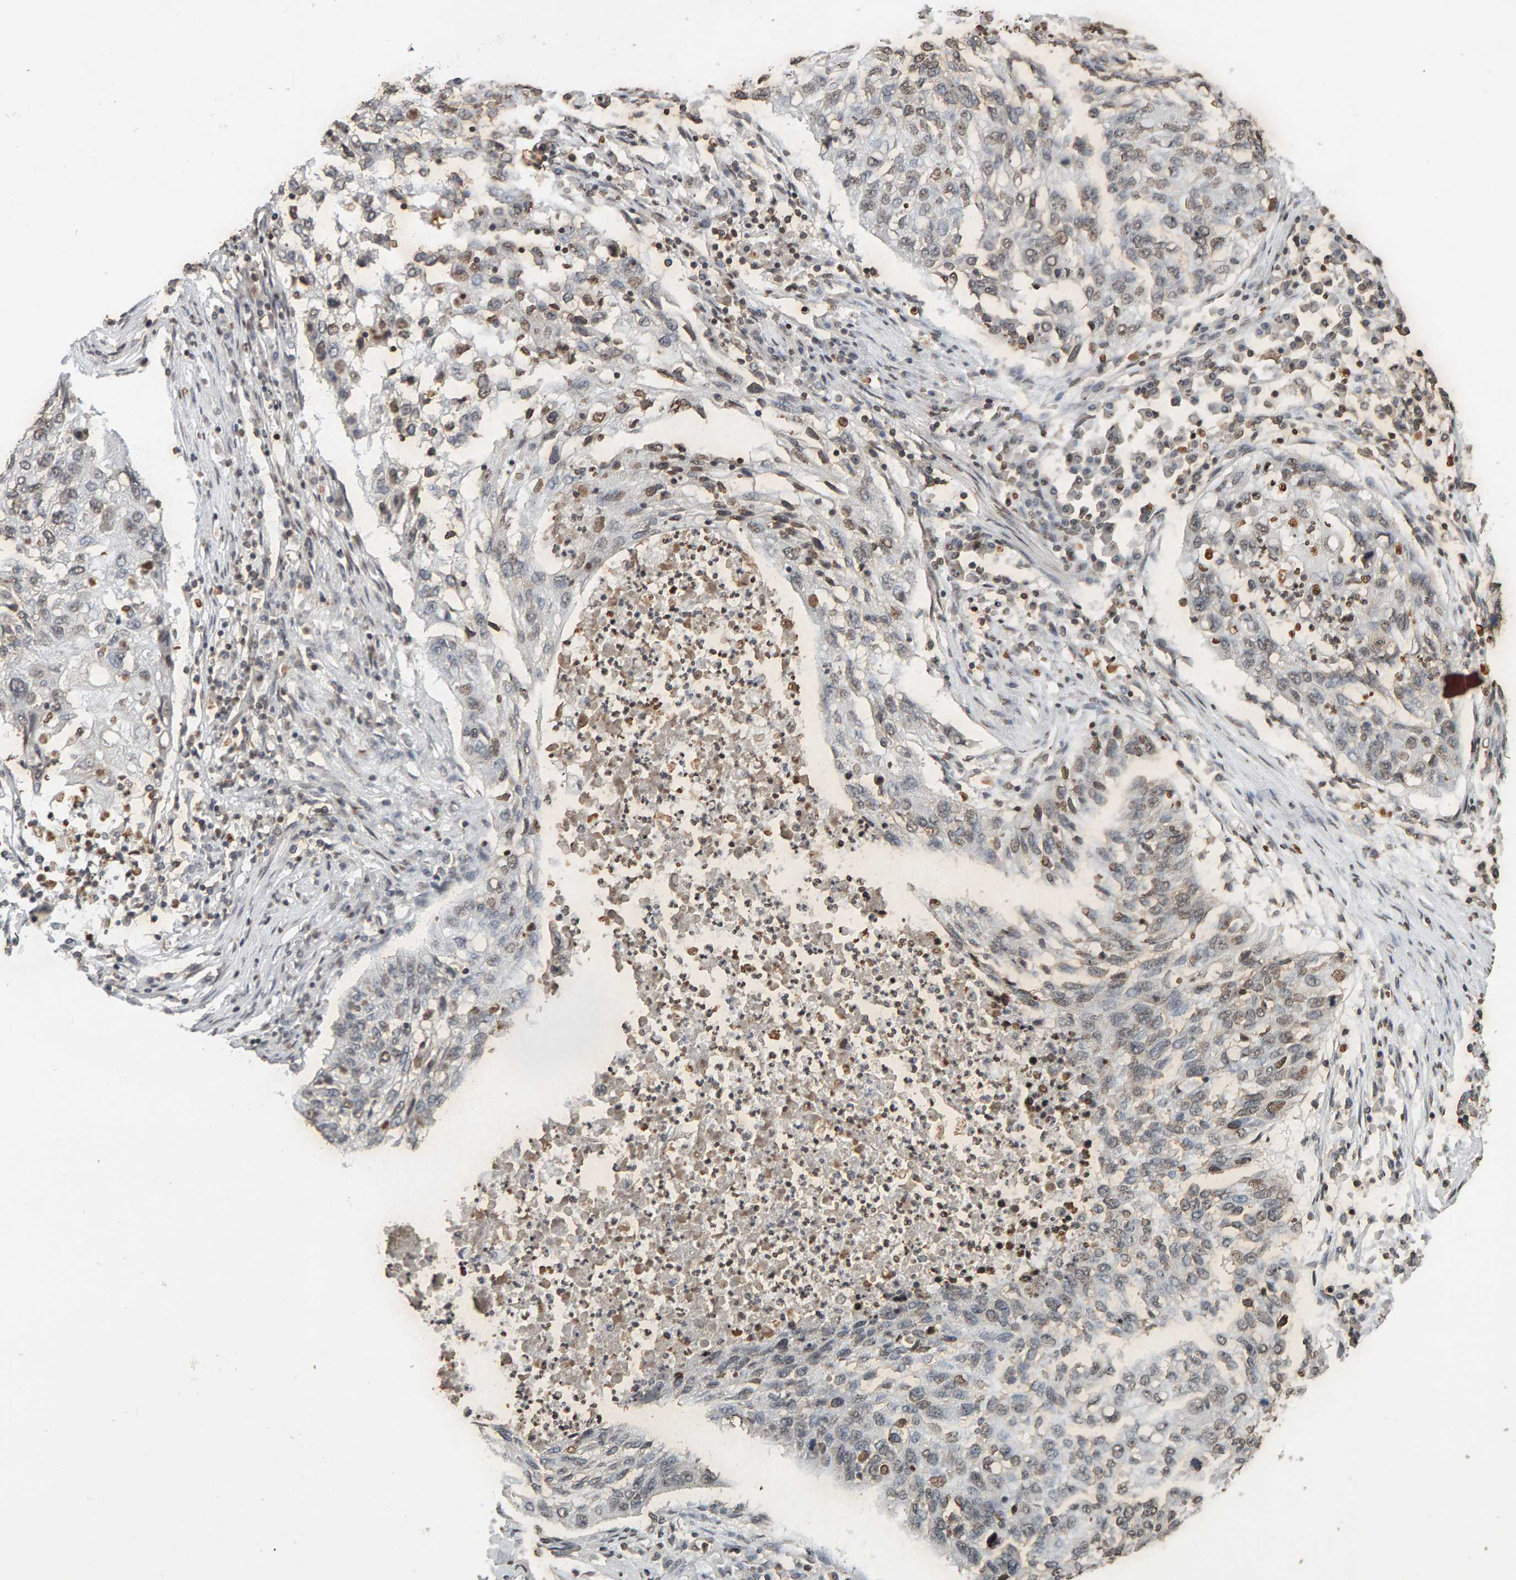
{"staining": {"intensity": "weak", "quantity": "<25%", "location": "cytoplasmic/membranous,nuclear"}, "tissue": "lung cancer", "cell_type": "Tumor cells", "image_type": "cancer", "snomed": [{"axis": "morphology", "description": "Squamous cell carcinoma, NOS"}, {"axis": "topography", "description": "Lung"}], "caption": "An immunohistochemistry (IHC) micrograph of lung cancer is shown. There is no staining in tumor cells of lung cancer.", "gene": "DNAJB5", "patient": {"sex": "female", "age": 63}}